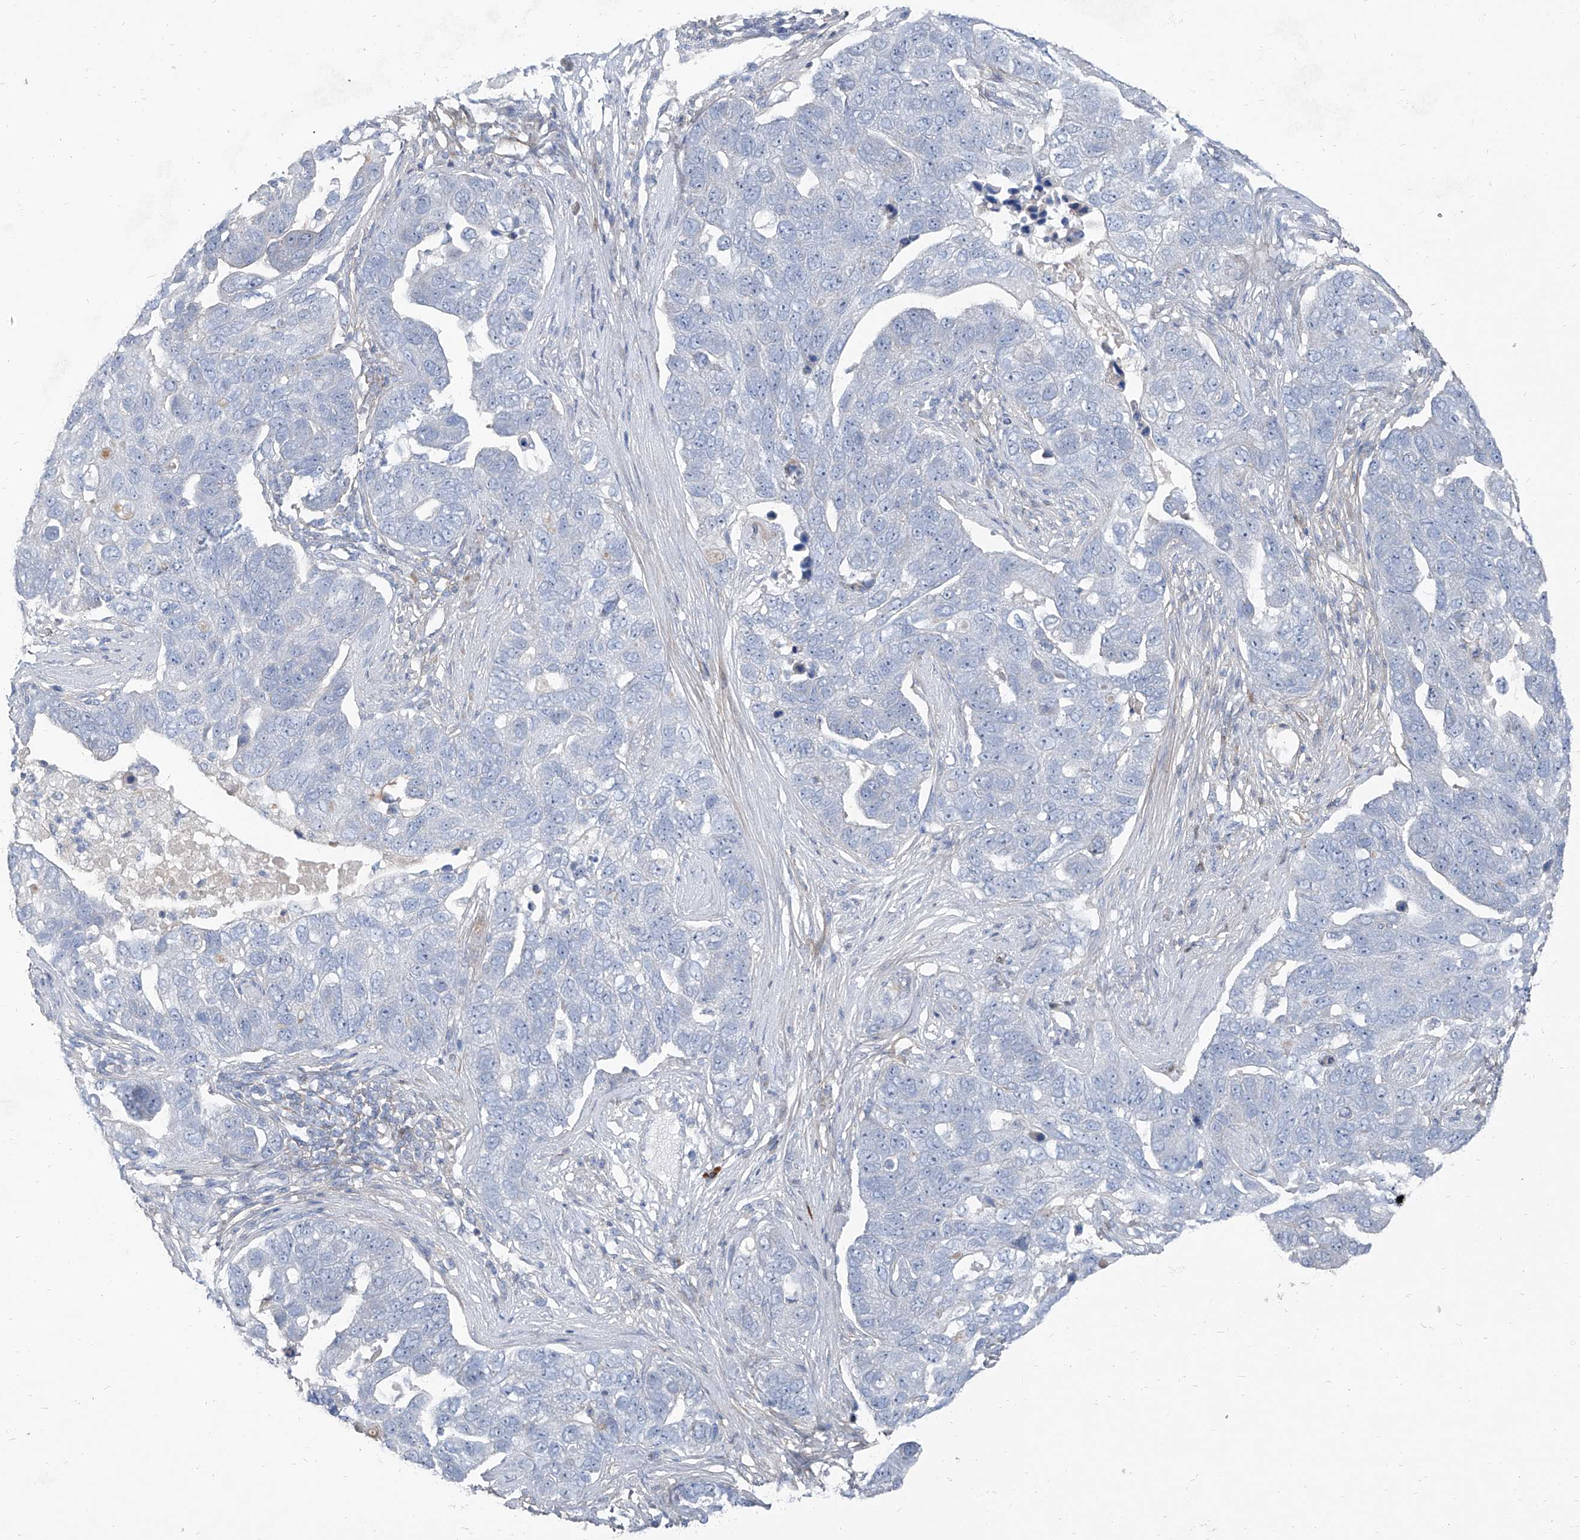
{"staining": {"intensity": "negative", "quantity": "none", "location": "none"}, "tissue": "pancreatic cancer", "cell_type": "Tumor cells", "image_type": "cancer", "snomed": [{"axis": "morphology", "description": "Adenocarcinoma, NOS"}, {"axis": "topography", "description": "Pancreas"}], "caption": "DAB immunohistochemical staining of adenocarcinoma (pancreatic) demonstrates no significant positivity in tumor cells. Nuclei are stained in blue.", "gene": "HOXA3", "patient": {"sex": "female", "age": 61}}